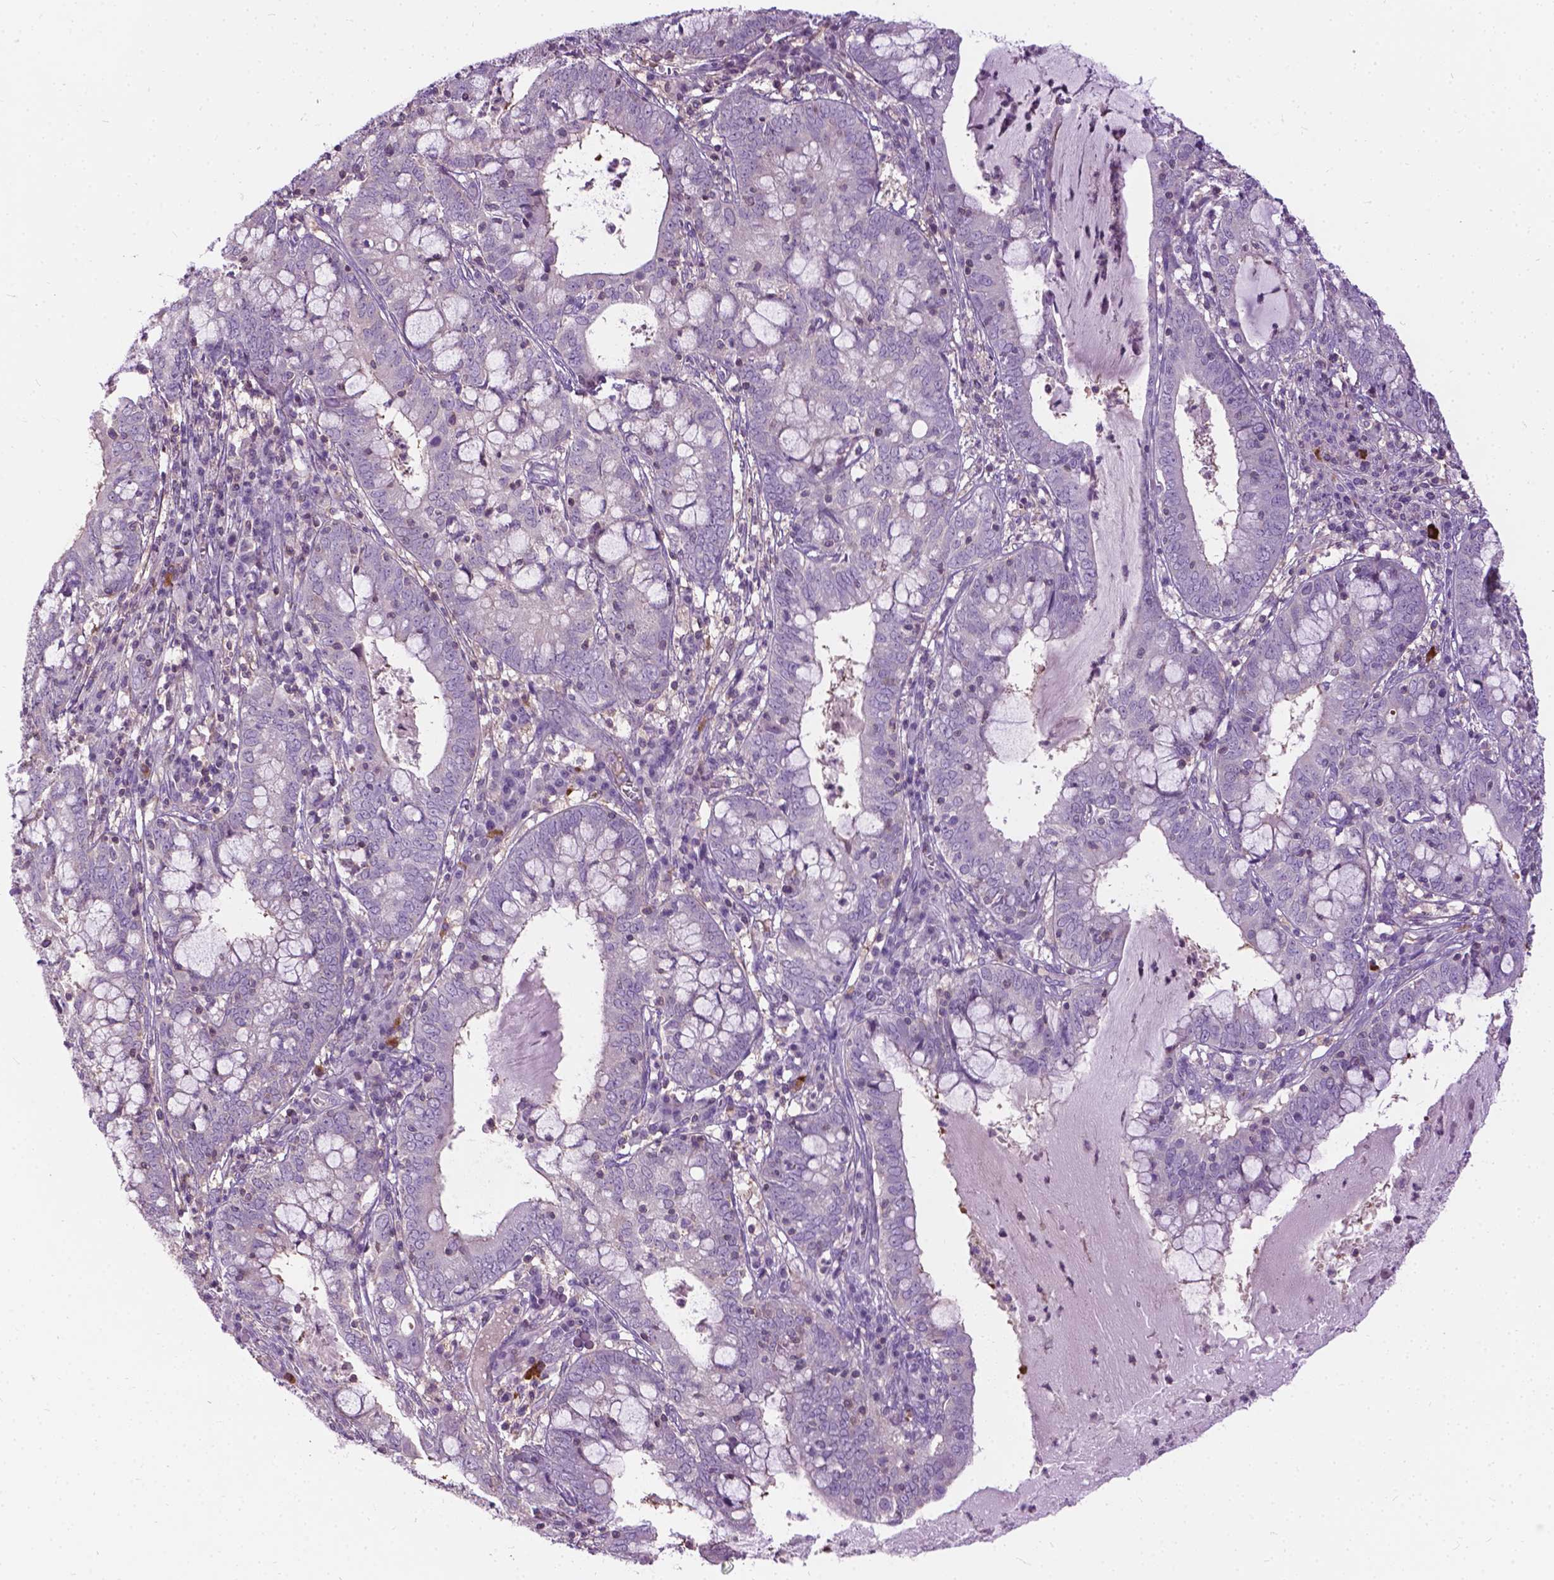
{"staining": {"intensity": "negative", "quantity": "none", "location": "none"}, "tissue": "cervical cancer", "cell_type": "Tumor cells", "image_type": "cancer", "snomed": [{"axis": "morphology", "description": "Adenocarcinoma, NOS"}, {"axis": "topography", "description": "Cervix"}], "caption": "This is an immunohistochemistry micrograph of human adenocarcinoma (cervical). There is no expression in tumor cells.", "gene": "JAK3", "patient": {"sex": "female", "age": 40}}